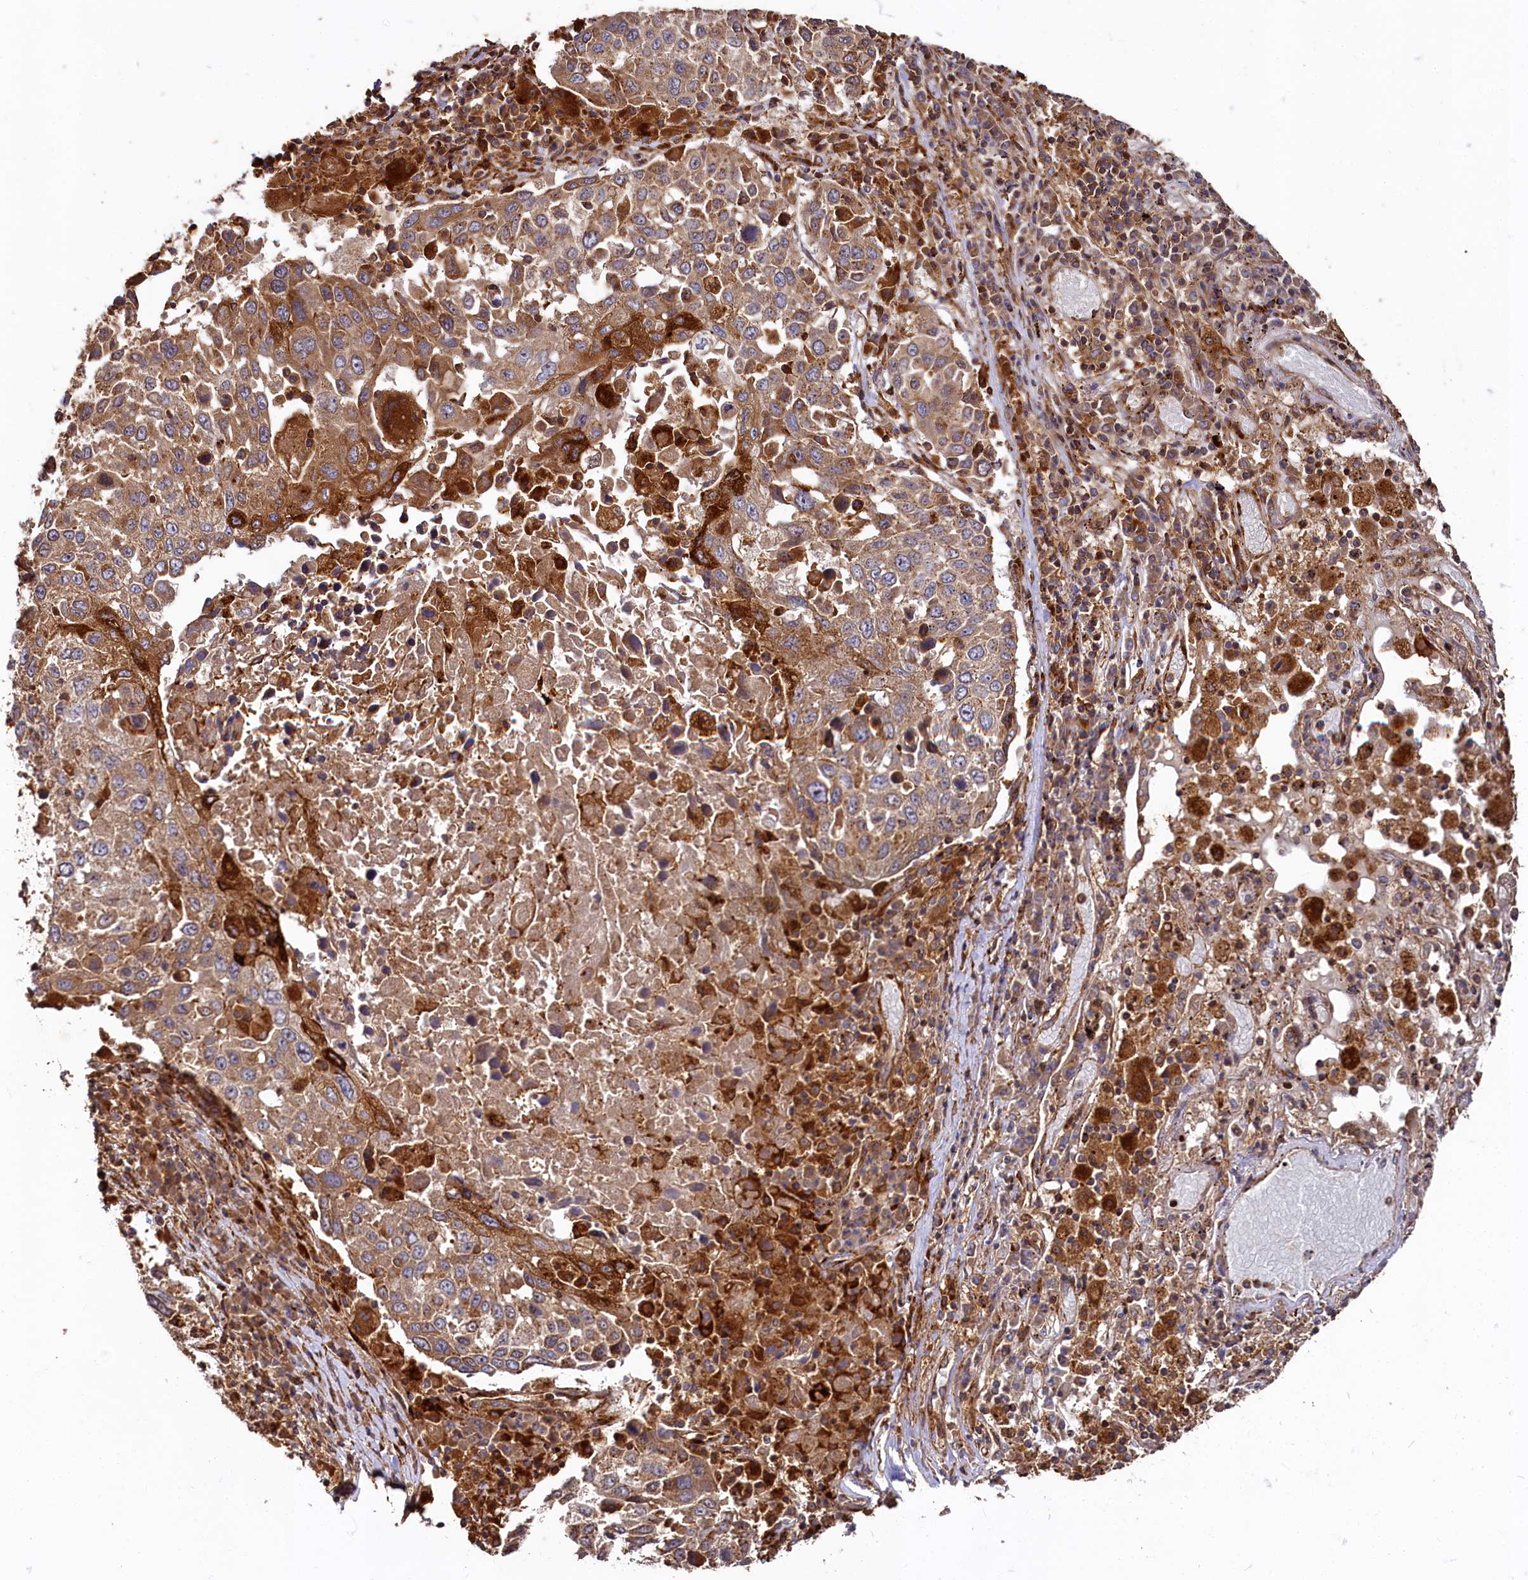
{"staining": {"intensity": "moderate", "quantity": "25%-75%", "location": "cytoplasmic/membranous"}, "tissue": "lung cancer", "cell_type": "Tumor cells", "image_type": "cancer", "snomed": [{"axis": "morphology", "description": "Squamous cell carcinoma, NOS"}, {"axis": "topography", "description": "Lung"}], "caption": "This is a photomicrograph of immunohistochemistry (IHC) staining of squamous cell carcinoma (lung), which shows moderate staining in the cytoplasmic/membranous of tumor cells.", "gene": "WDR73", "patient": {"sex": "male", "age": 65}}